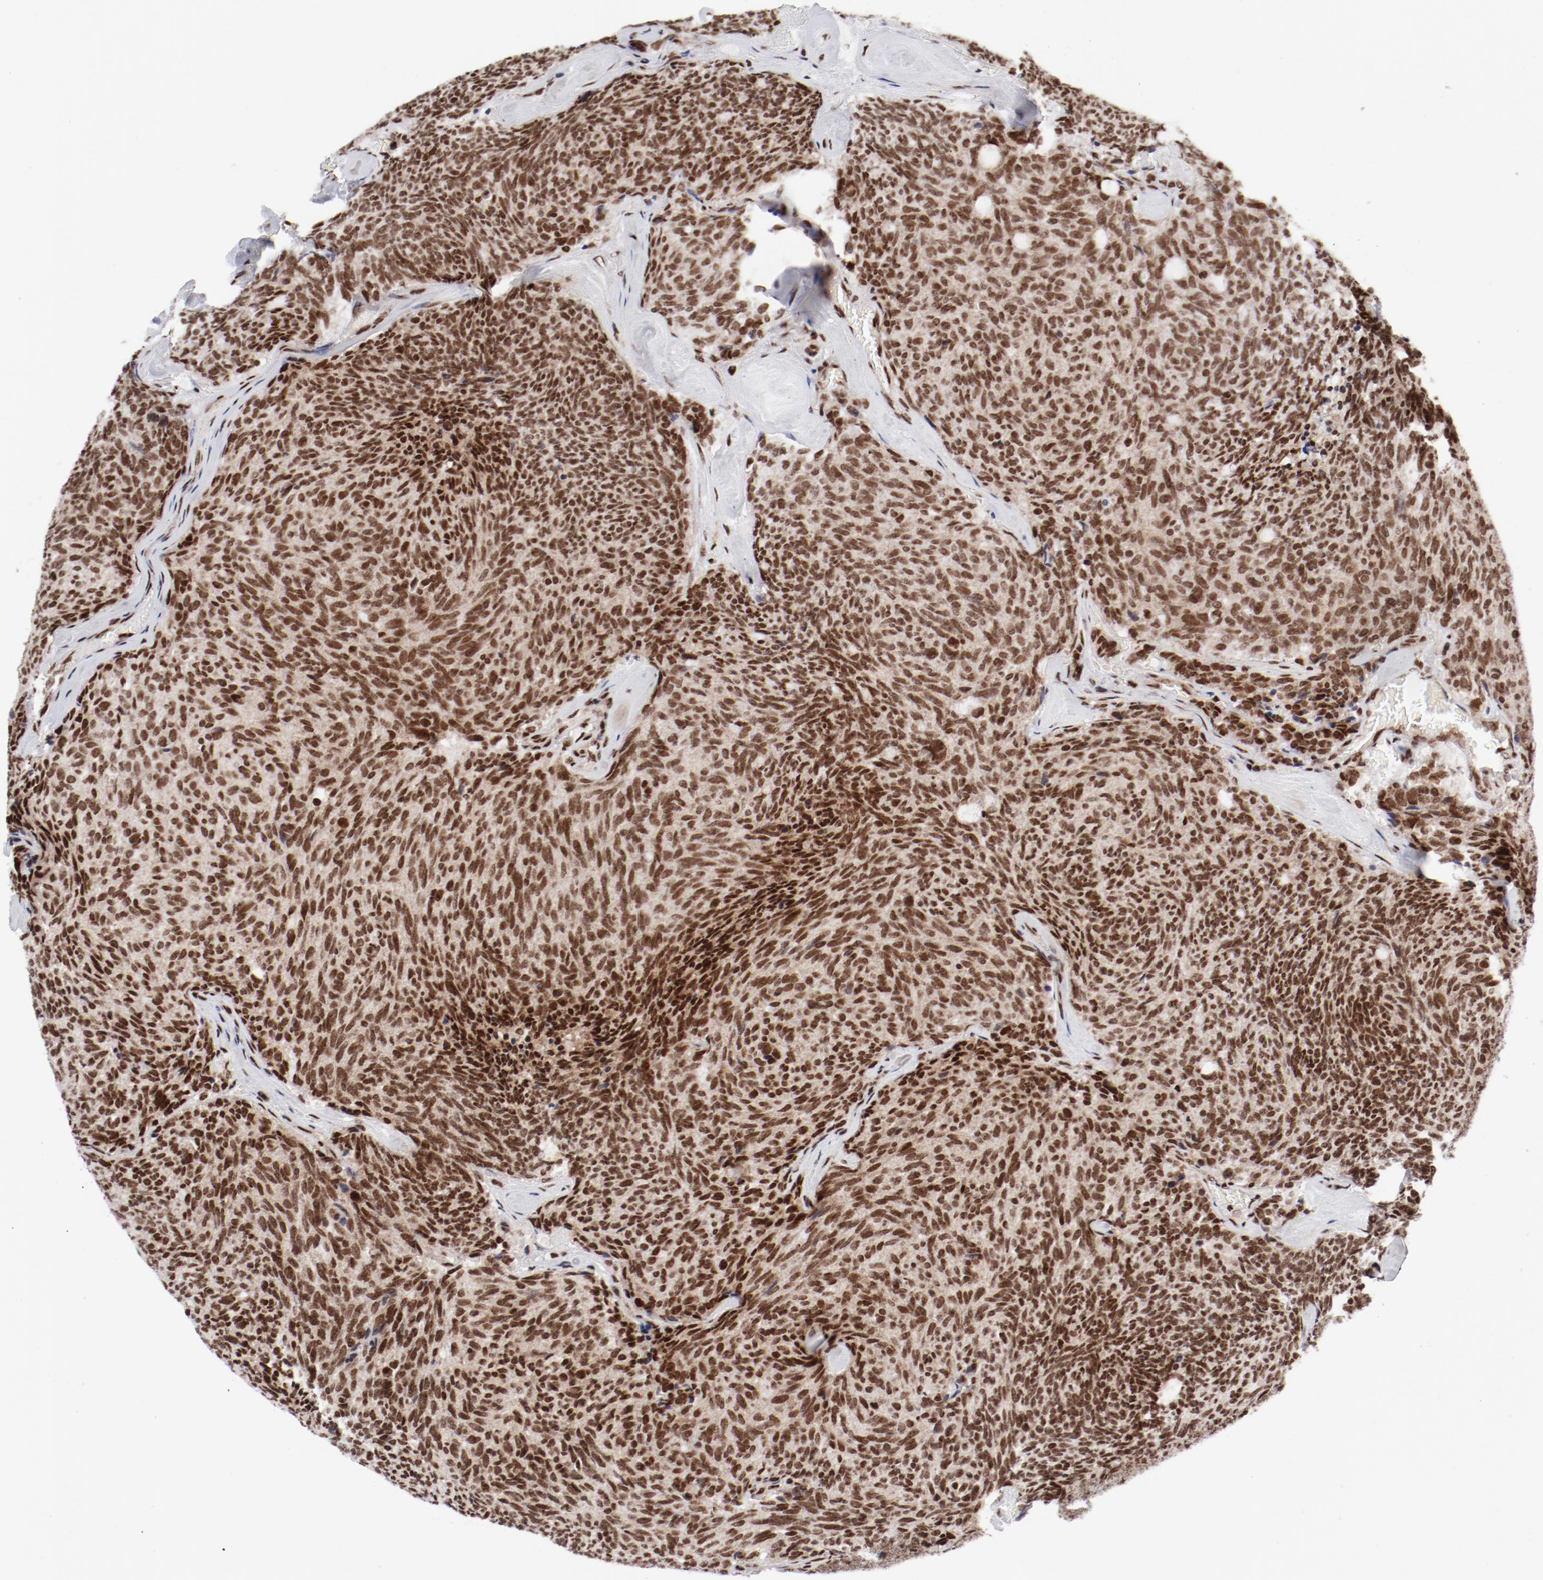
{"staining": {"intensity": "strong", "quantity": ">75%", "location": "nuclear"}, "tissue": "carcinoid", "cell_type": "Tumor cells", "image_type": "cancer", "snomed": [{"axis": "morphology", "description": "Carcinoid, malignant, NOS"}, {"axis": "topography", "description": "Pancreas"}], "caption": "Carcinoid stained with DAB immunohistochemistry shows high levels of strong nuclear positivity in approximately >75% of tumor cells.", "gene": "NFYB", "patient": {"sex": "female", "age": 54}}